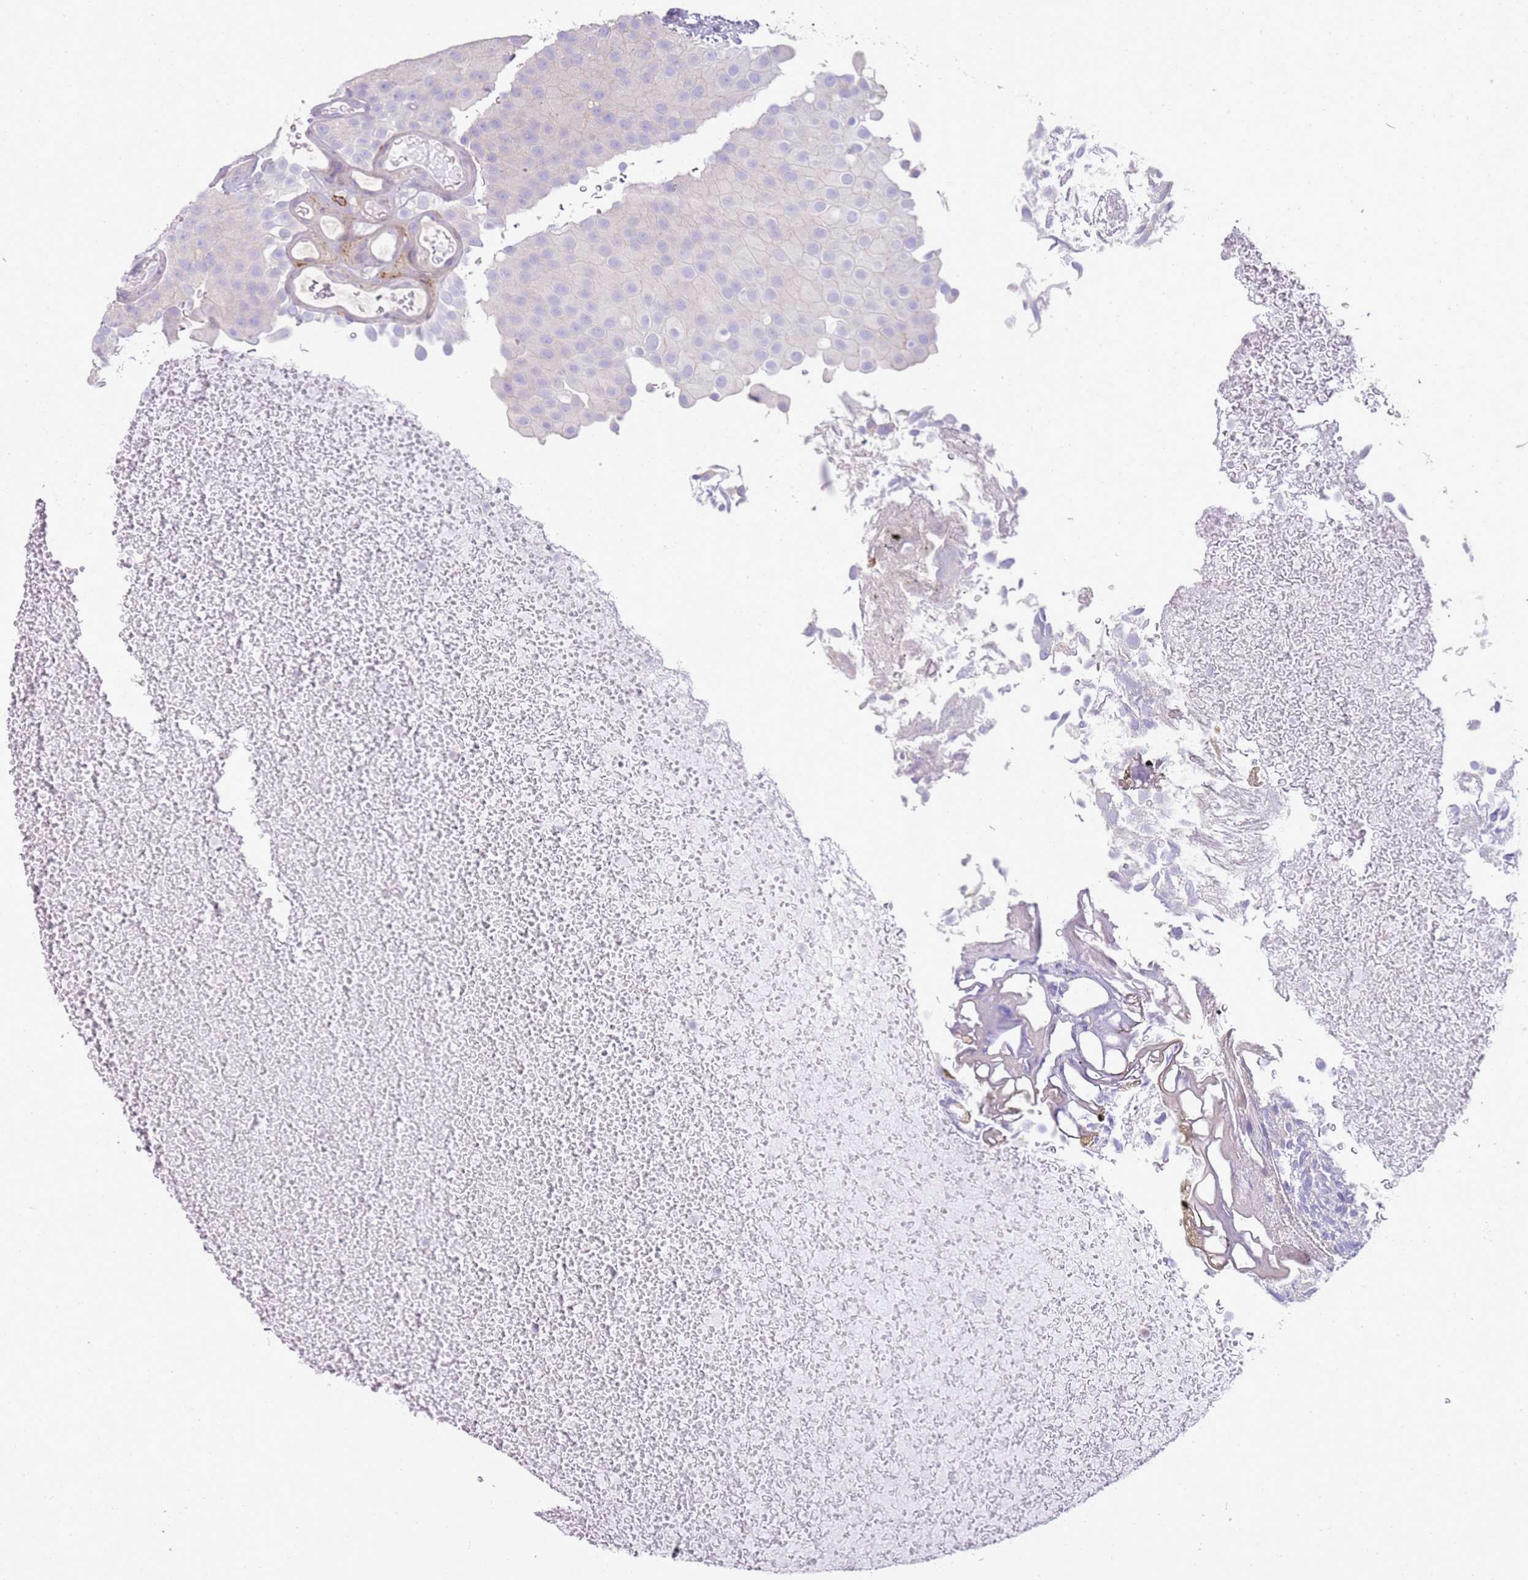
{"staining": {"intensity": "negative", "quantity": "none", "location": "none"}, "tissue": "urothelial cancer", "cell_type": "Tumor cells", "image_type": "cancer", "snomed": [{"axis": "morphology", "description": "Urothelial carcinoma, Low grade"}, {"axis": "topography", "description": "Urinary bladder"}], "caption": "Tumor cells are negative for protein expression in human urothelial carcinoma (low-grade). The staining is performed using DAB brown chromogen with nuclei counter-stained in using hematoxylin.", "gene": "FPR1", "patient": {"sex": "male", "age": 78}}